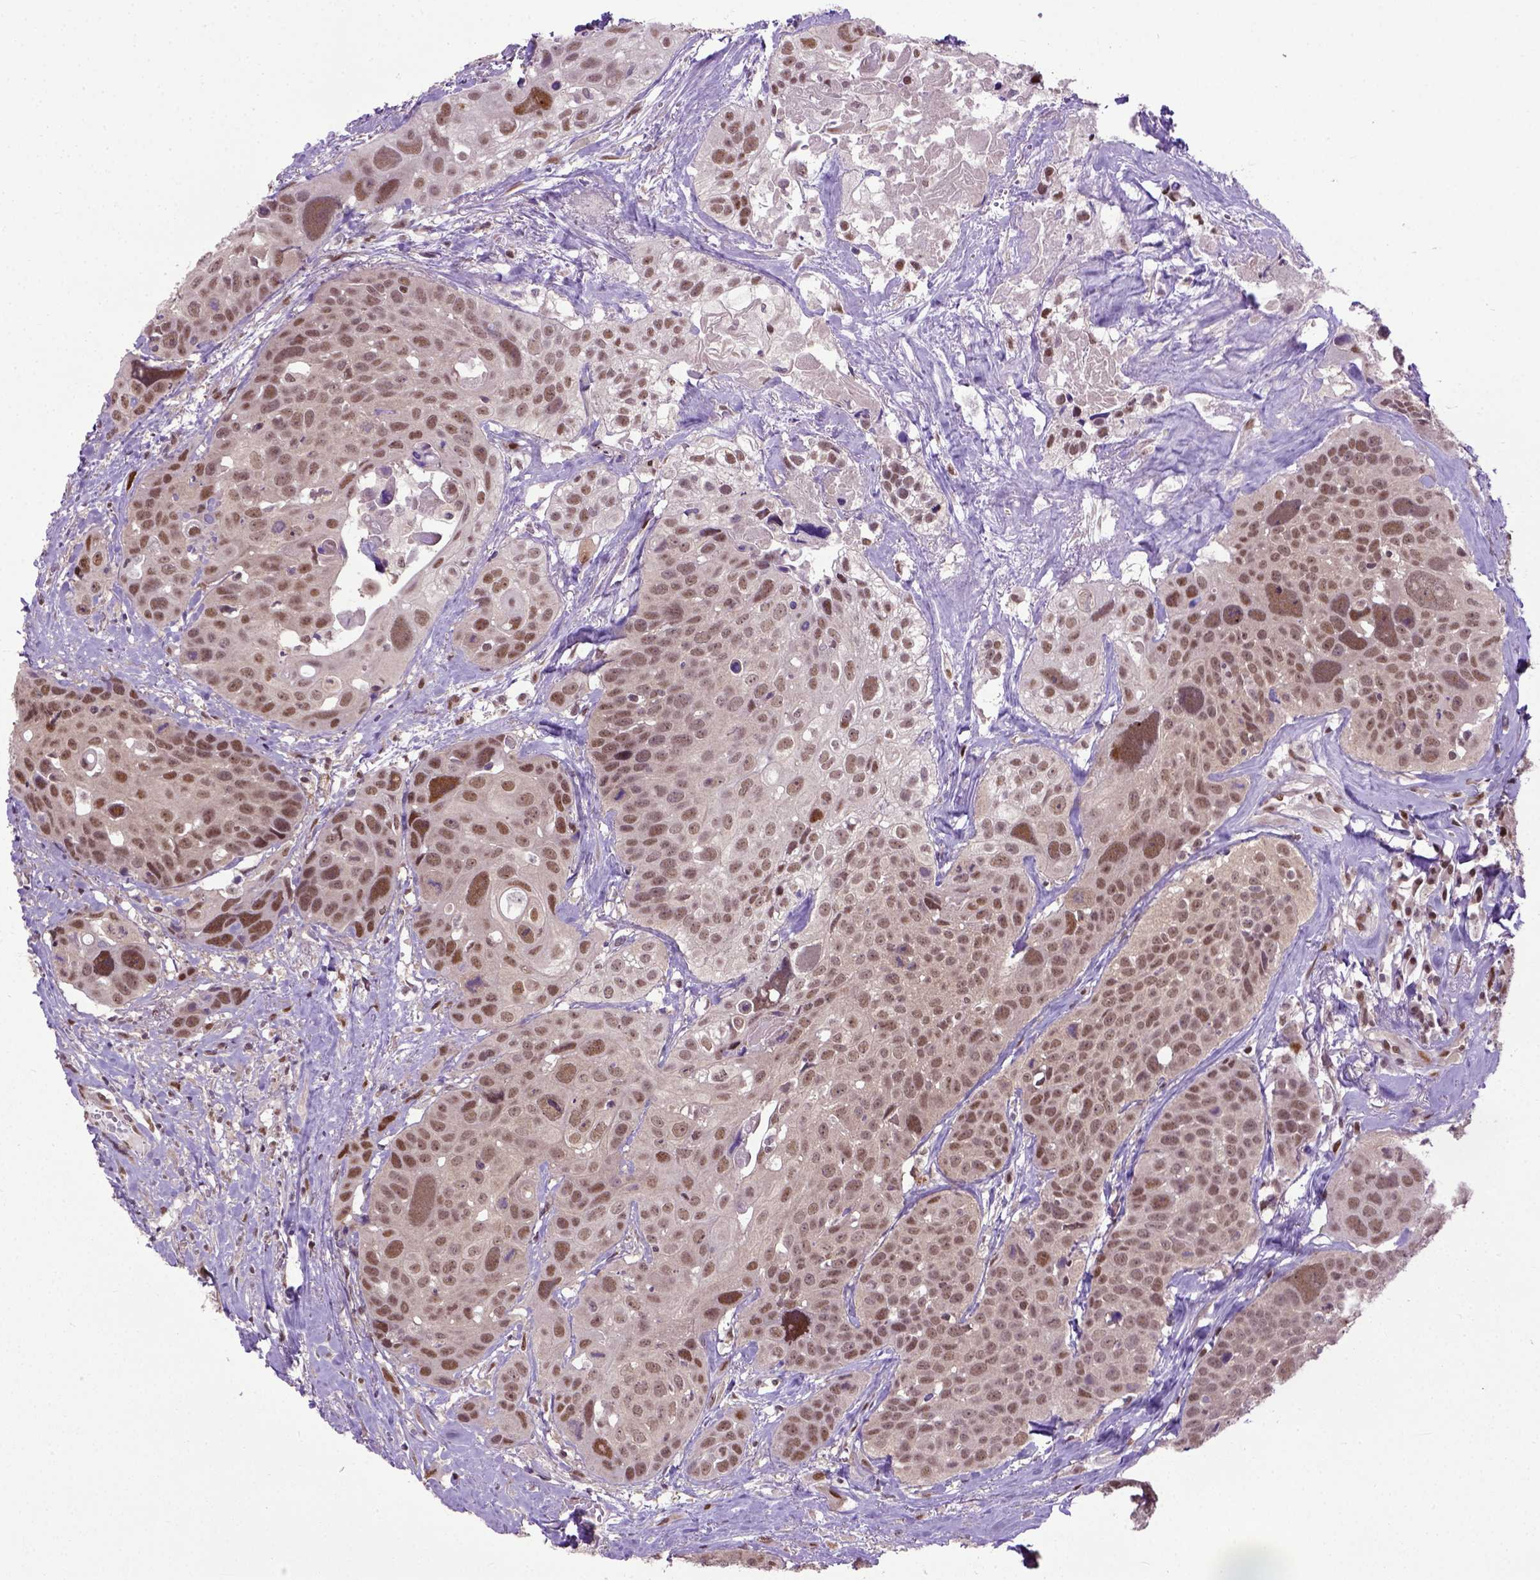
{"staining": {"intensity": "moderate", "quantity": ">75%", "location": "nuclear"}, "tissue": "head and neck cancer", "cell_type": "Tumor cells", "image_type": "cancer", "snomed": [{"axis": "morphology", "description": "Squamous cell carcinoma, NOS"}, {"axis": "topography", "description": "Oral tissue"}, {"axis": "topography", "description": "Head-Neck"}], "caption": "A micrograph showing moderate nuclear expression in approximately >75% of tumor cells in squamous cell carcinoma (head and neck), as visualized by brown immunohistochemical staining.", "gene": "UBA3", "patient": {"sex": "male", "age": 56}}